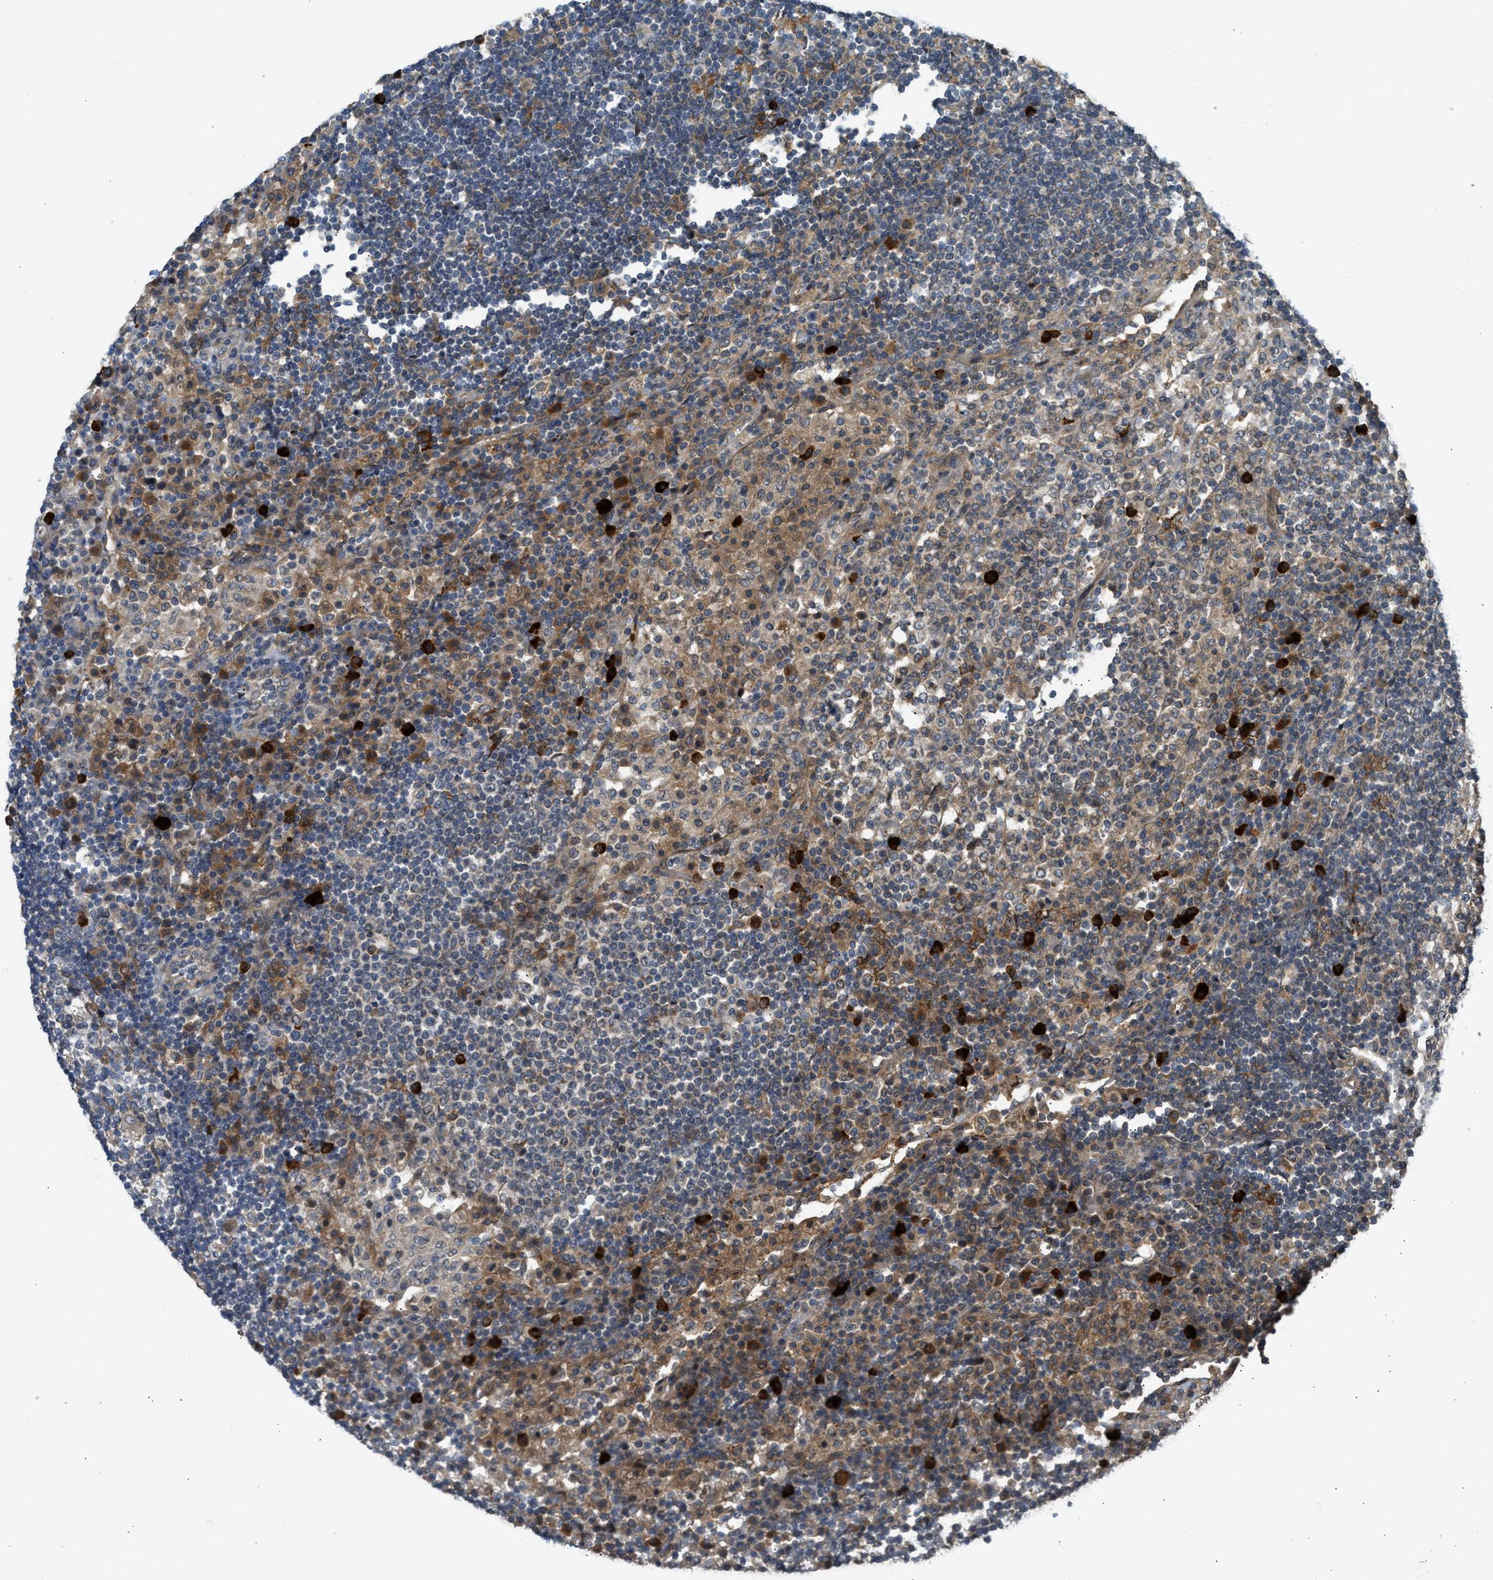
{"staining": {"intensity": "weak", "quantity": "<25%", "location": "cytoplasmic/membranous"}, "tissue": "lymph node", "cell_type": "Germinal center cells", "image_type": "normal", "snomed": [{"axis": "morphology", "description": "Normal tissue, NOS"}, {"axis": "topography", "description": "Lymph node"}], "caption": "Histopathology image shows no protein expression in germinal center cells of unremarkable lymph node.", "gene": "ADCY8", "patient": {"sex": "female", "age": 53}}